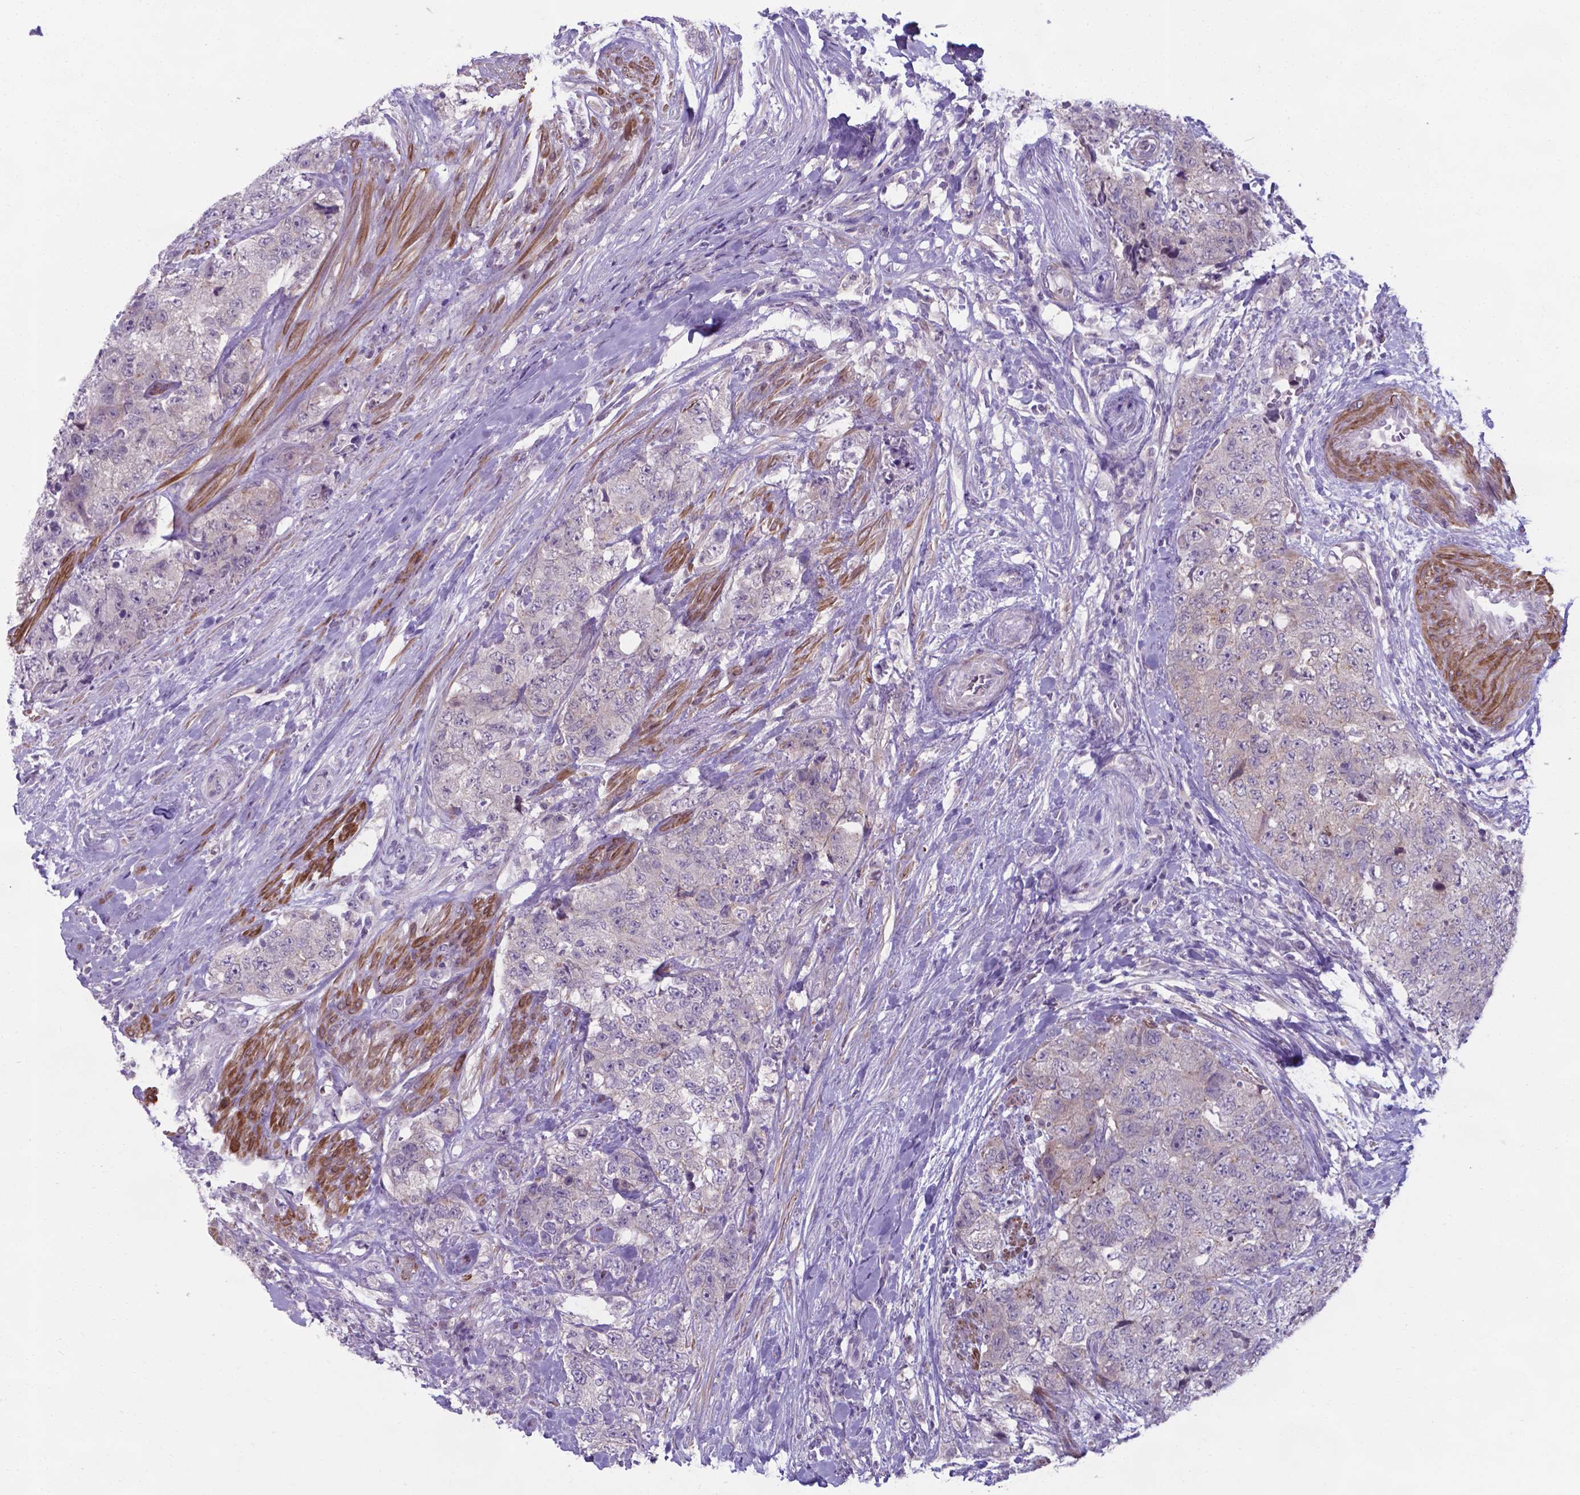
{"staining": {"intensity": "negative", "quantity": "none", "location": "none"}, "tissue": "urothelial cancer", "cell_type": "Tumor cells", "image_type": "cancer", "snomed": [{"axis": "morphology", "description": "Urothelial carcinoma, High grade"}, {"axis": "topography", "description": "Urinary bladder"}], "caption": "Immunohistochemical staining of urothelial cancer demonstrates no significant positivity in tumor cells.", "gene": "AP5B1", "patient": {"sex": "female", "age": 78}}